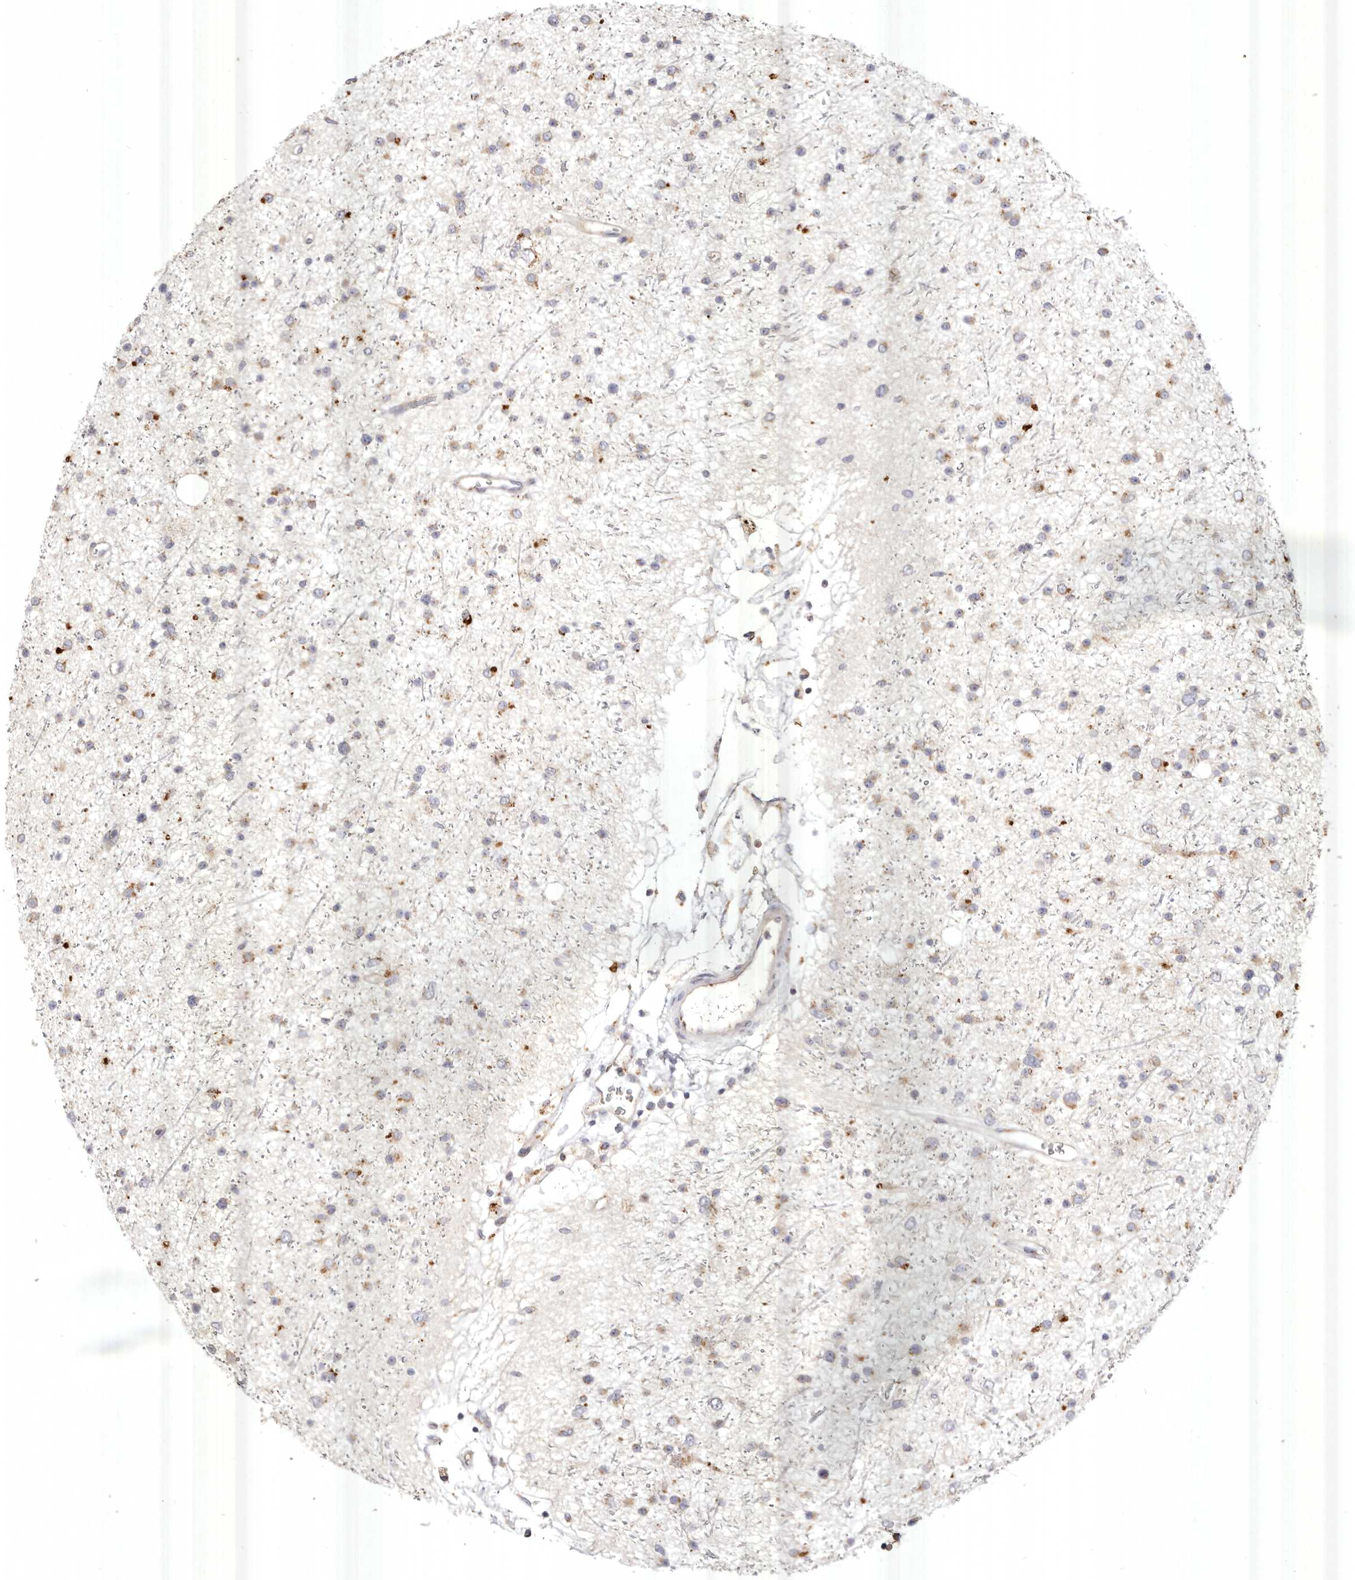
{"staining": {"intensity": "moderate", "quantity": "<25%", "location": "cytoplasmic/membranous"}, "tissue": "glioma", "cell_type": "Tumor cells", "image_type": "cancer", "snomed": [{"axis": "morphology", "description": "Glioma, malignant, Low grade"}, {"axis": "topography", "description": "Cerebral cortex"}], "caption": "Immunohistochemical staining of human malignant glioma (low-grade) shows low levels of moderate cytoplasmic/membranous protein staining in approximately <25% of tumor cells. Using DAB (3,3'-diaminobenzidine) (brown) and hematoxylin (blue) stains, captured at high magnification using brightfield microscopy.", "gene": "USP24", "patient": {"sex": "female", "age": 39}}